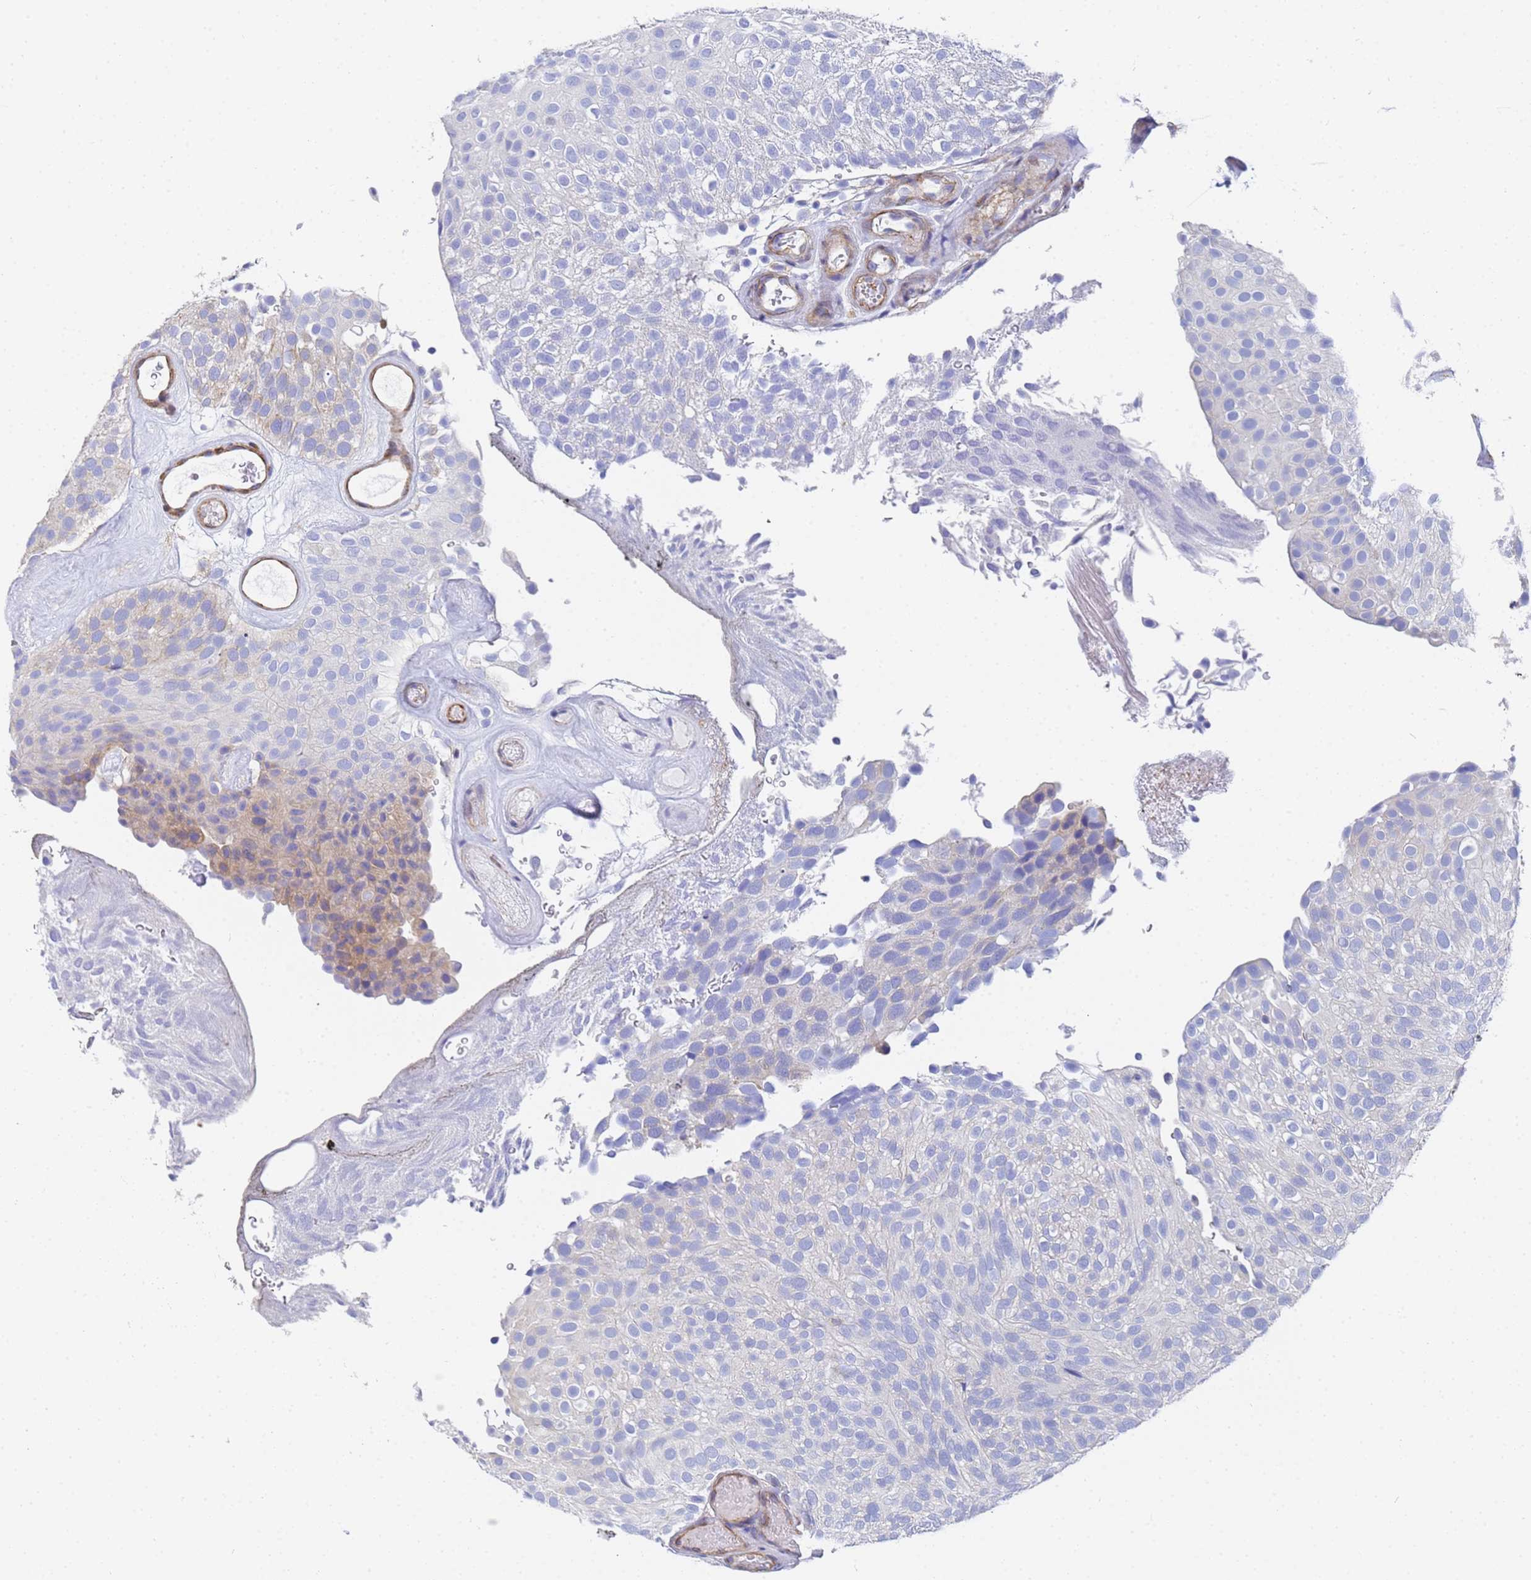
{"staining": {"intensity": "weak", "quantity": "<25%", "location": "cytoplasmic/membranous"}, "tissue": "urothelial cancer", "cell_type": "Tumor cells", "image_type": "cancer", "snomed": [{"axis": "morphology", "description": "Urothelial carcinoma, Low grade"}, {"axis": "topography", "description": "Urinary bladder"}], "caption": "This micrograph is of urothelial cancer stained with immunohistochemistry to label a protein in brown with the nuclei are counter-stained blue. There is no positivity in tumor cells.", "gene": "TUBB1", "patient": {"sex": "male", "age": 78}}